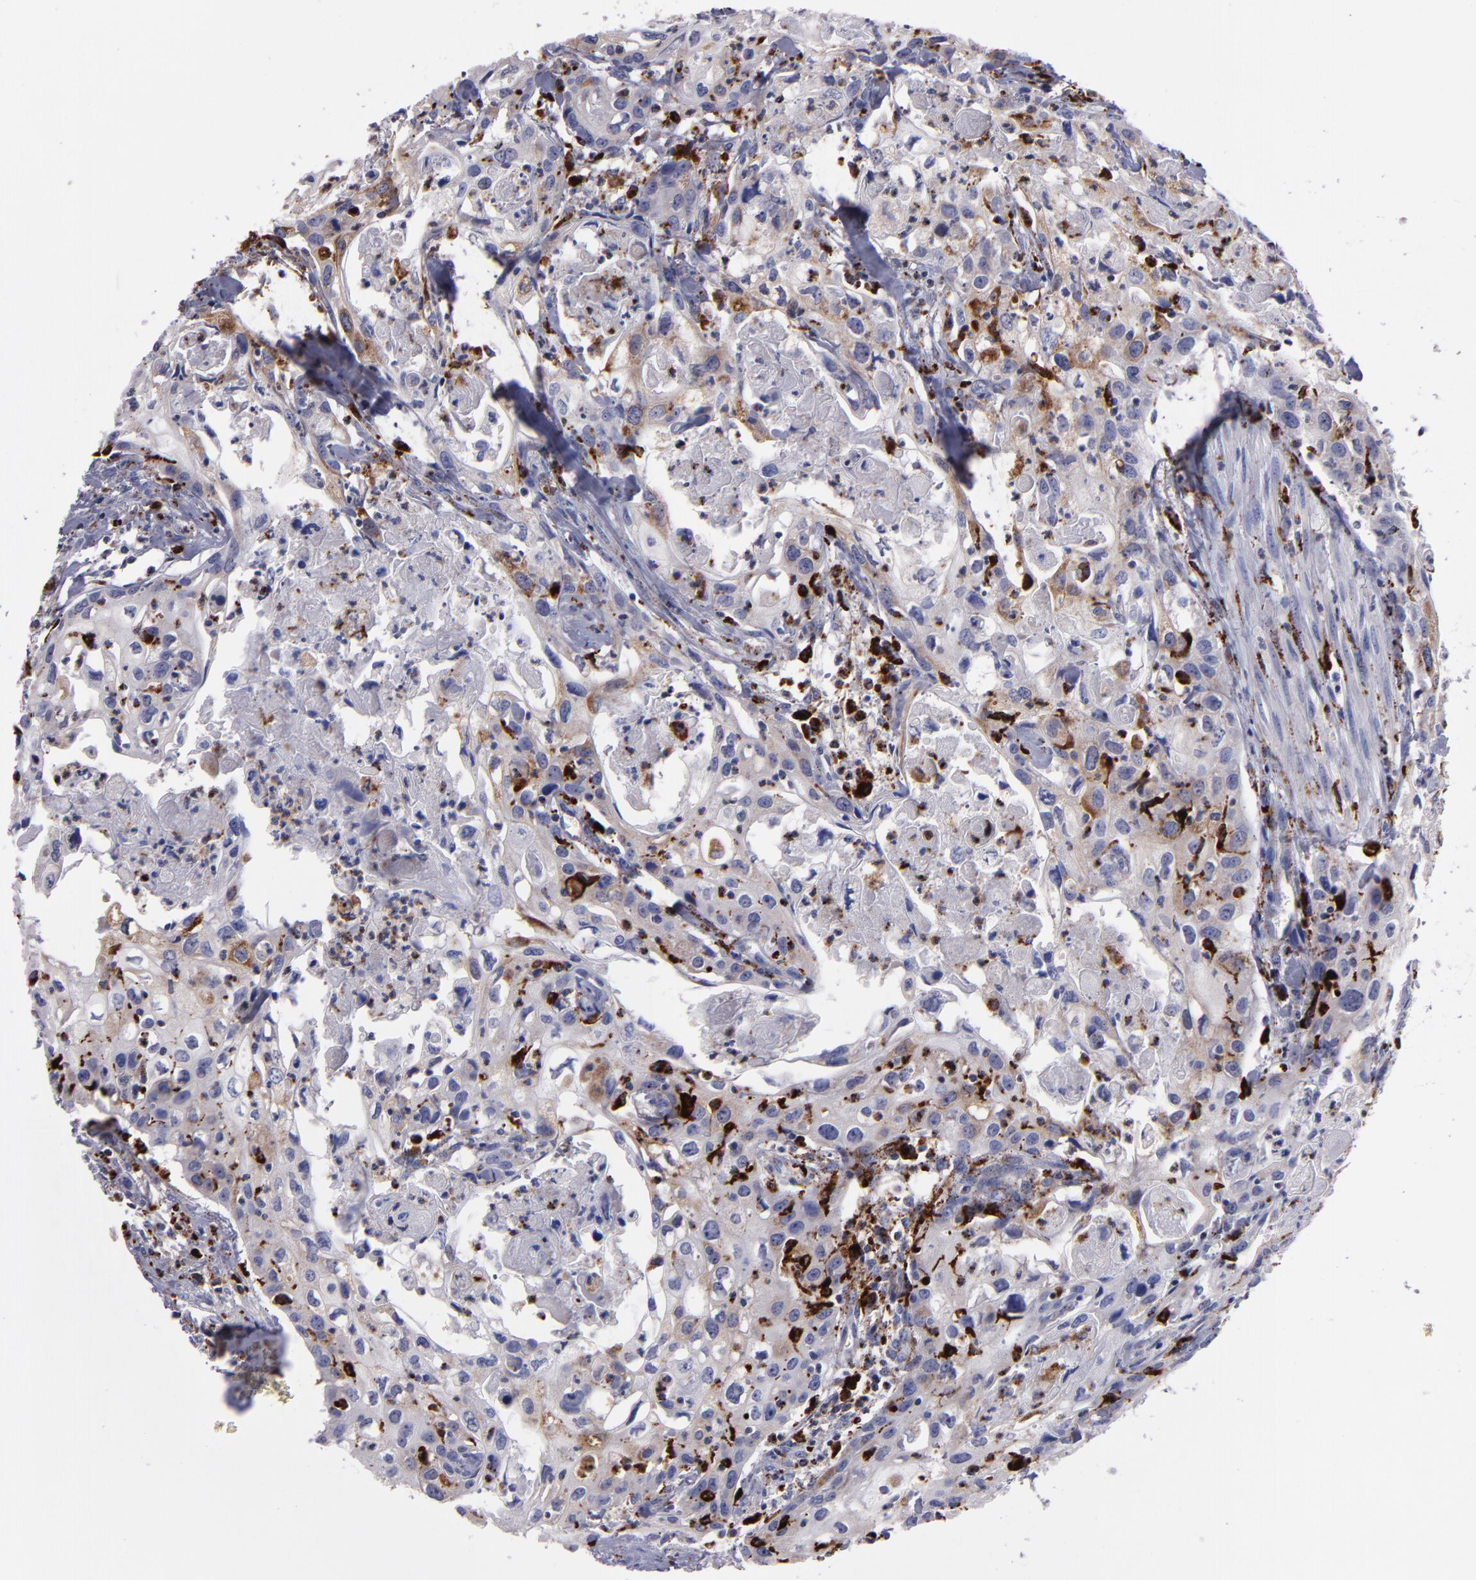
{"staining": {"intensity": "weak", "quantity": "25%-75%", "location": "cytoplasmic/membranous"}, "tissue": "urothelial cancer", "cell_type": "Tumor cells", "image_type": "cancer", "snomed": [{"axis": "morphology", "description": "Urothelial carcinoma, High grade"}, {"axis": "topography", "description": "Urinary bladder"}], "caption": "Immunohistochemical staining of human urothelial cancer displays low levels of weak cytoplasmic/membranous protein expression in about 25%-75% of tumor cells.", "gene": "CTSS", "patient": {"sex": "male", "age": 54}}